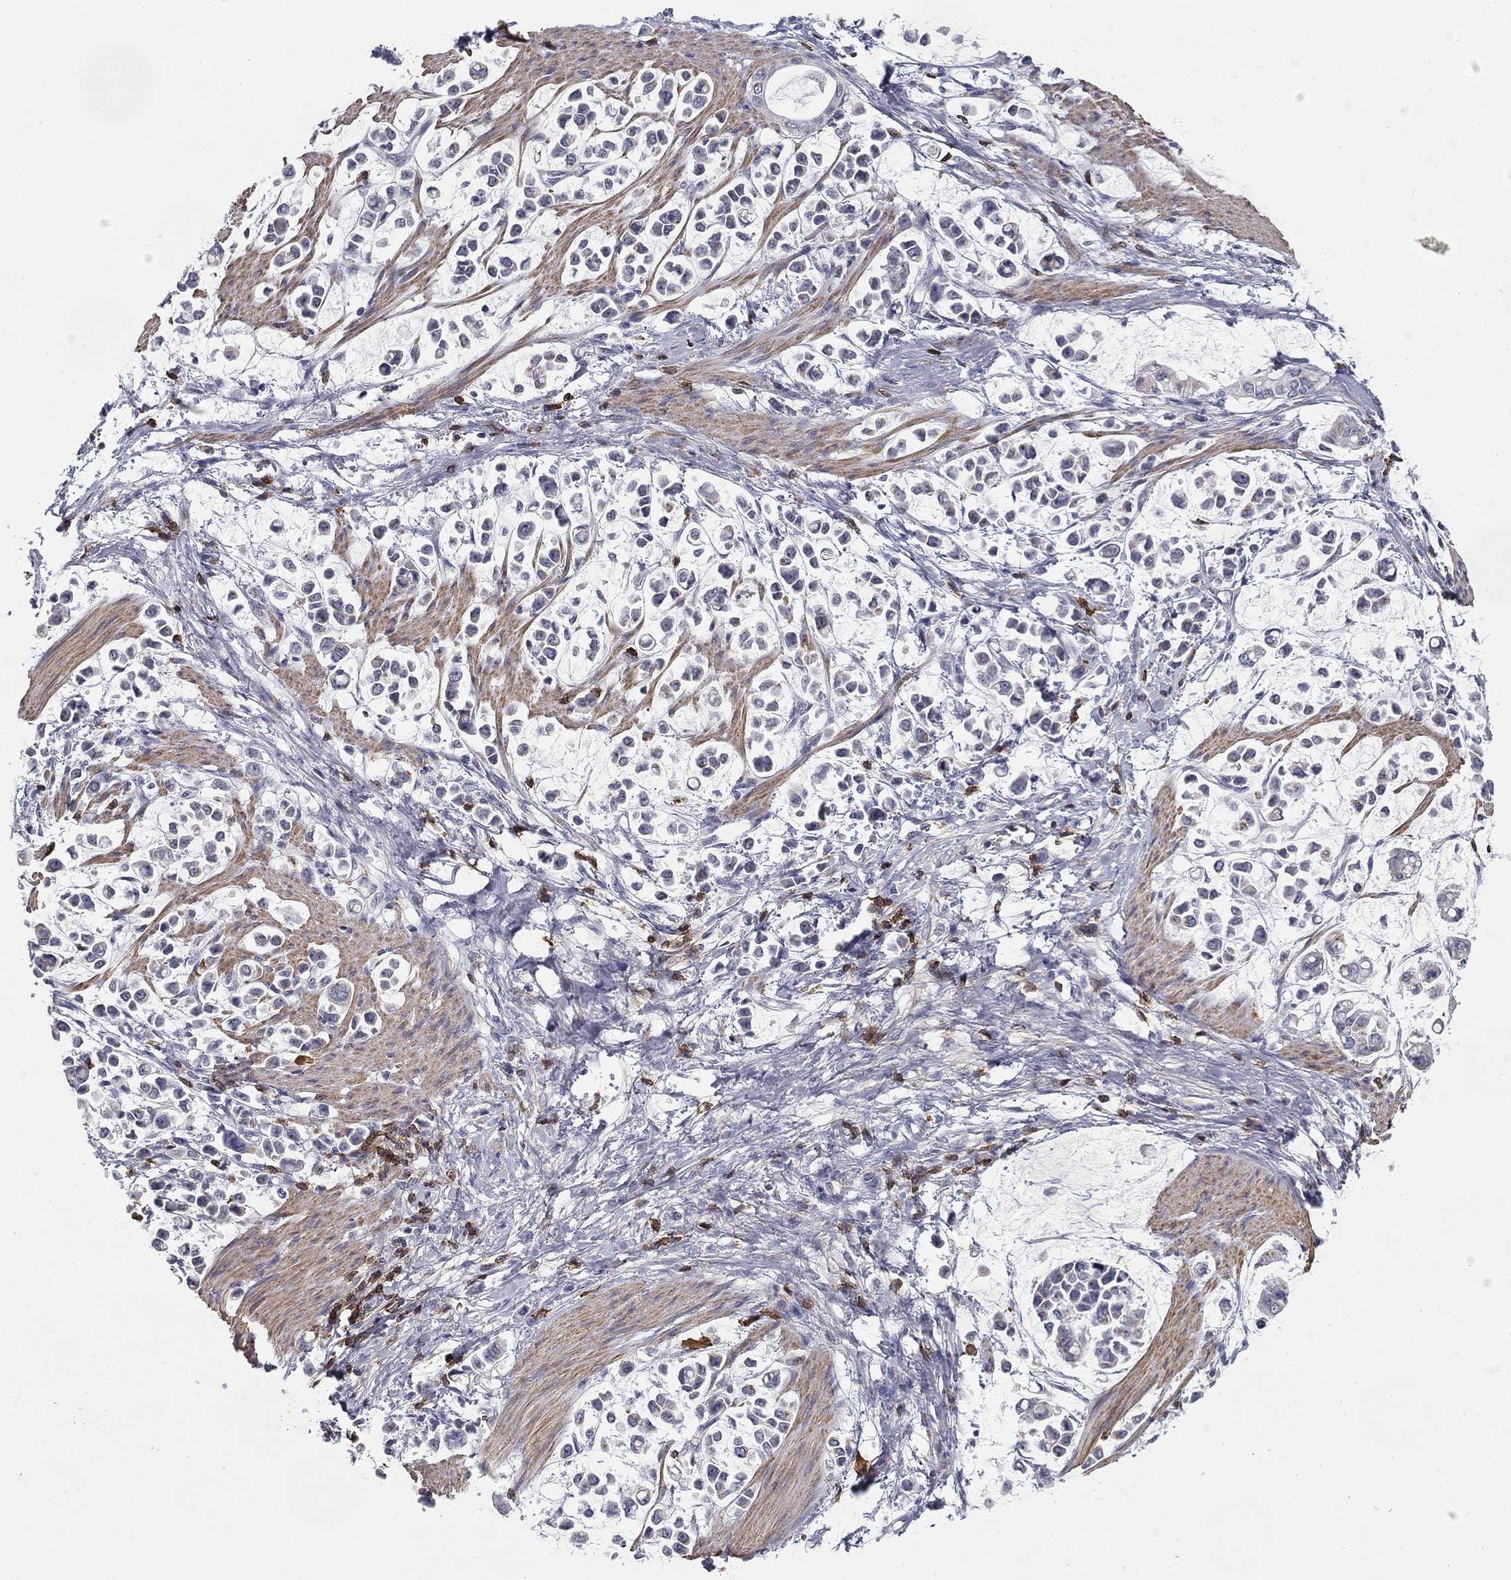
{"staining": {"intensity": "negative", "quantity": "none", "location": "none"}, "tissue": "stomach cancer", "cell_type": "Tumor cells", "image_type": "cancer", "snomed": [{"axis": "morphology", "description": "Adenocarcinoma, NOS"}, {"axis": "topography", "description": "Stomach"}], "caption": "Tumor cells show no significant expression in stomach adenocarcinoma.", "gene": "TRAT1", "patient": {"sex": "male", "age": 82}}